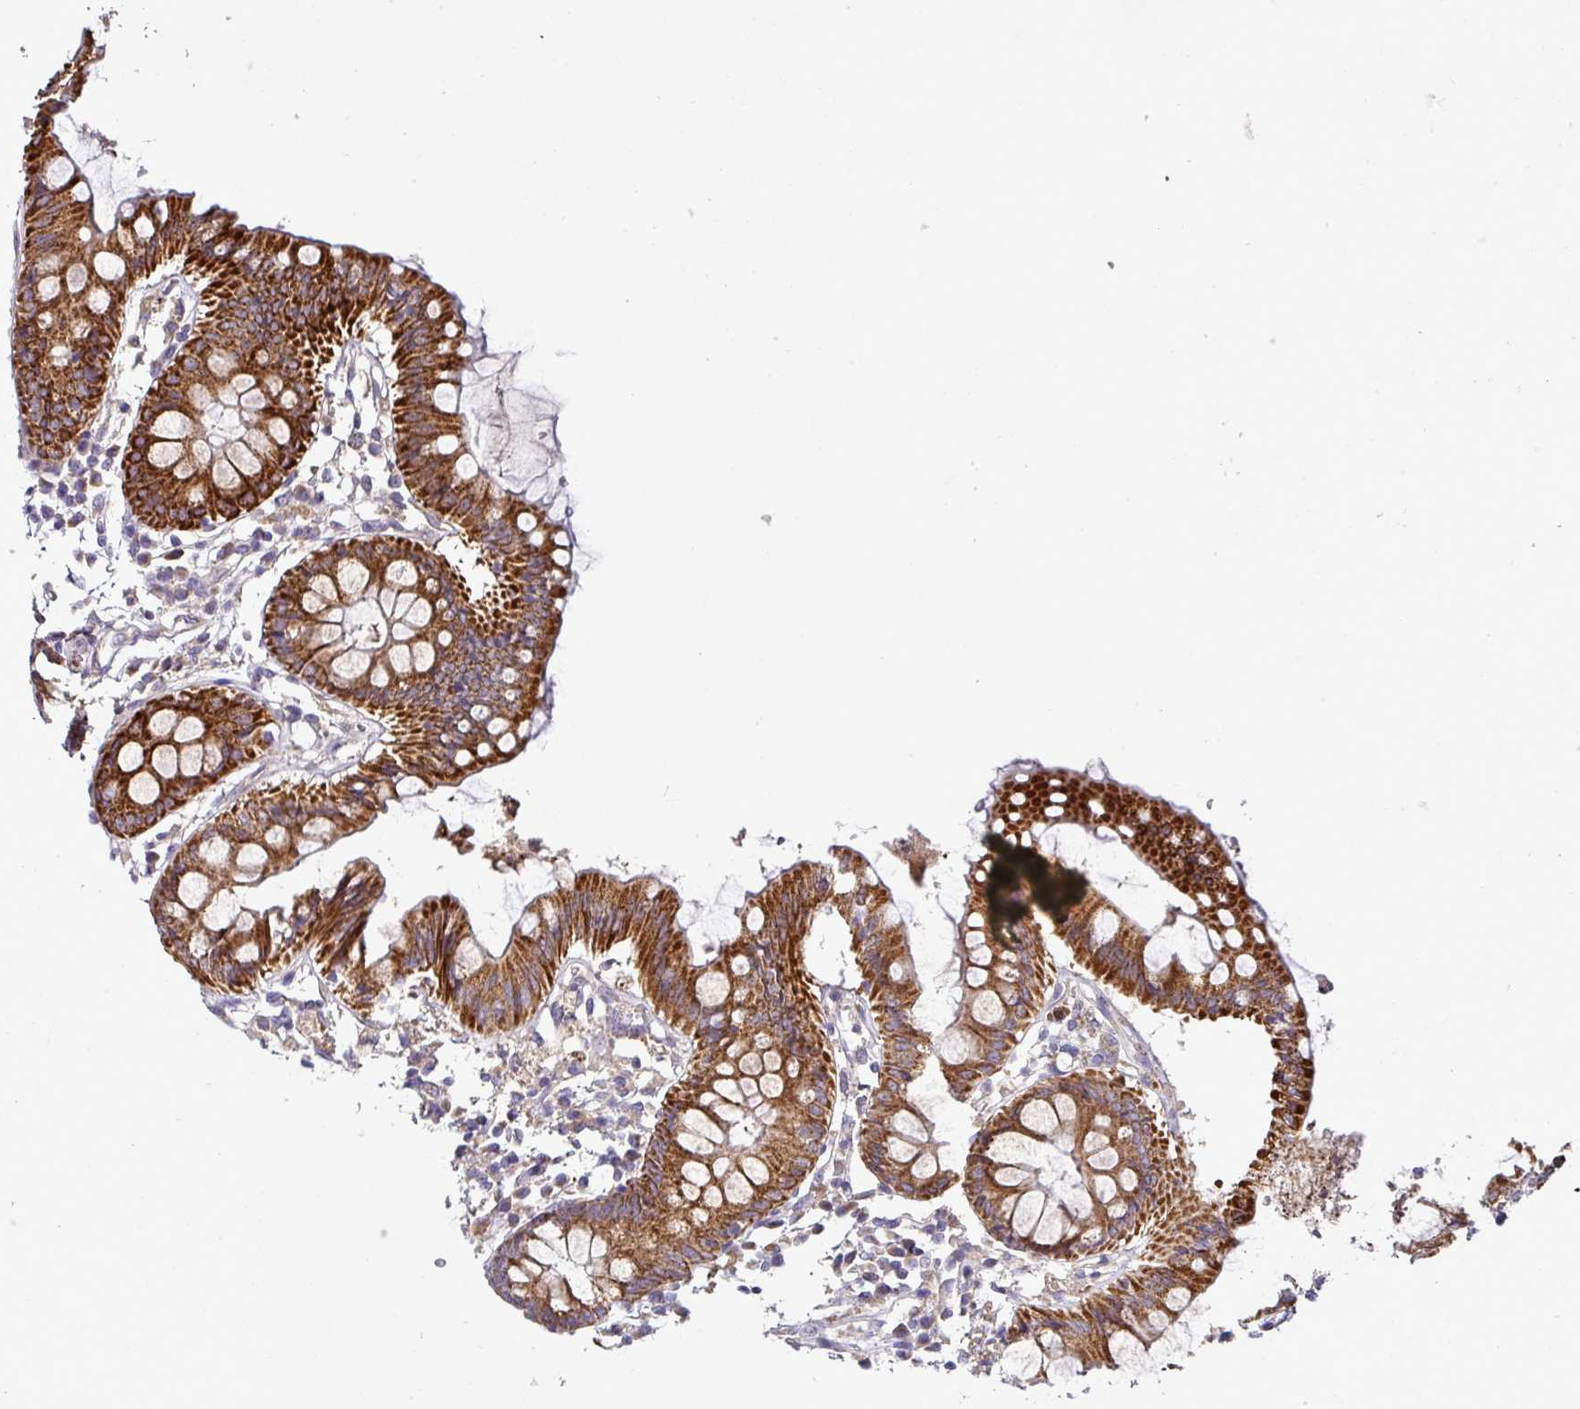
{"staining": {"intensity": "weak", "quantity": ">75%", "location": "cytoplasmic/membranous"}, "tissue": "colon", "cell_type": "Endothelial cells", "image_type": "normal", "snomed": [{"axis": "morphology", "description": "Normal tissue, NOS"}, {"axis": "topography", "description": "Colon"}], "caption": "Protein expression analysis of unremarkable colon reveals weak cytoplasmic/membranous expression in about >75% of endothelial cells.", "gene": "SKIC2", "patient": {"sex": "female", "age": 84}}